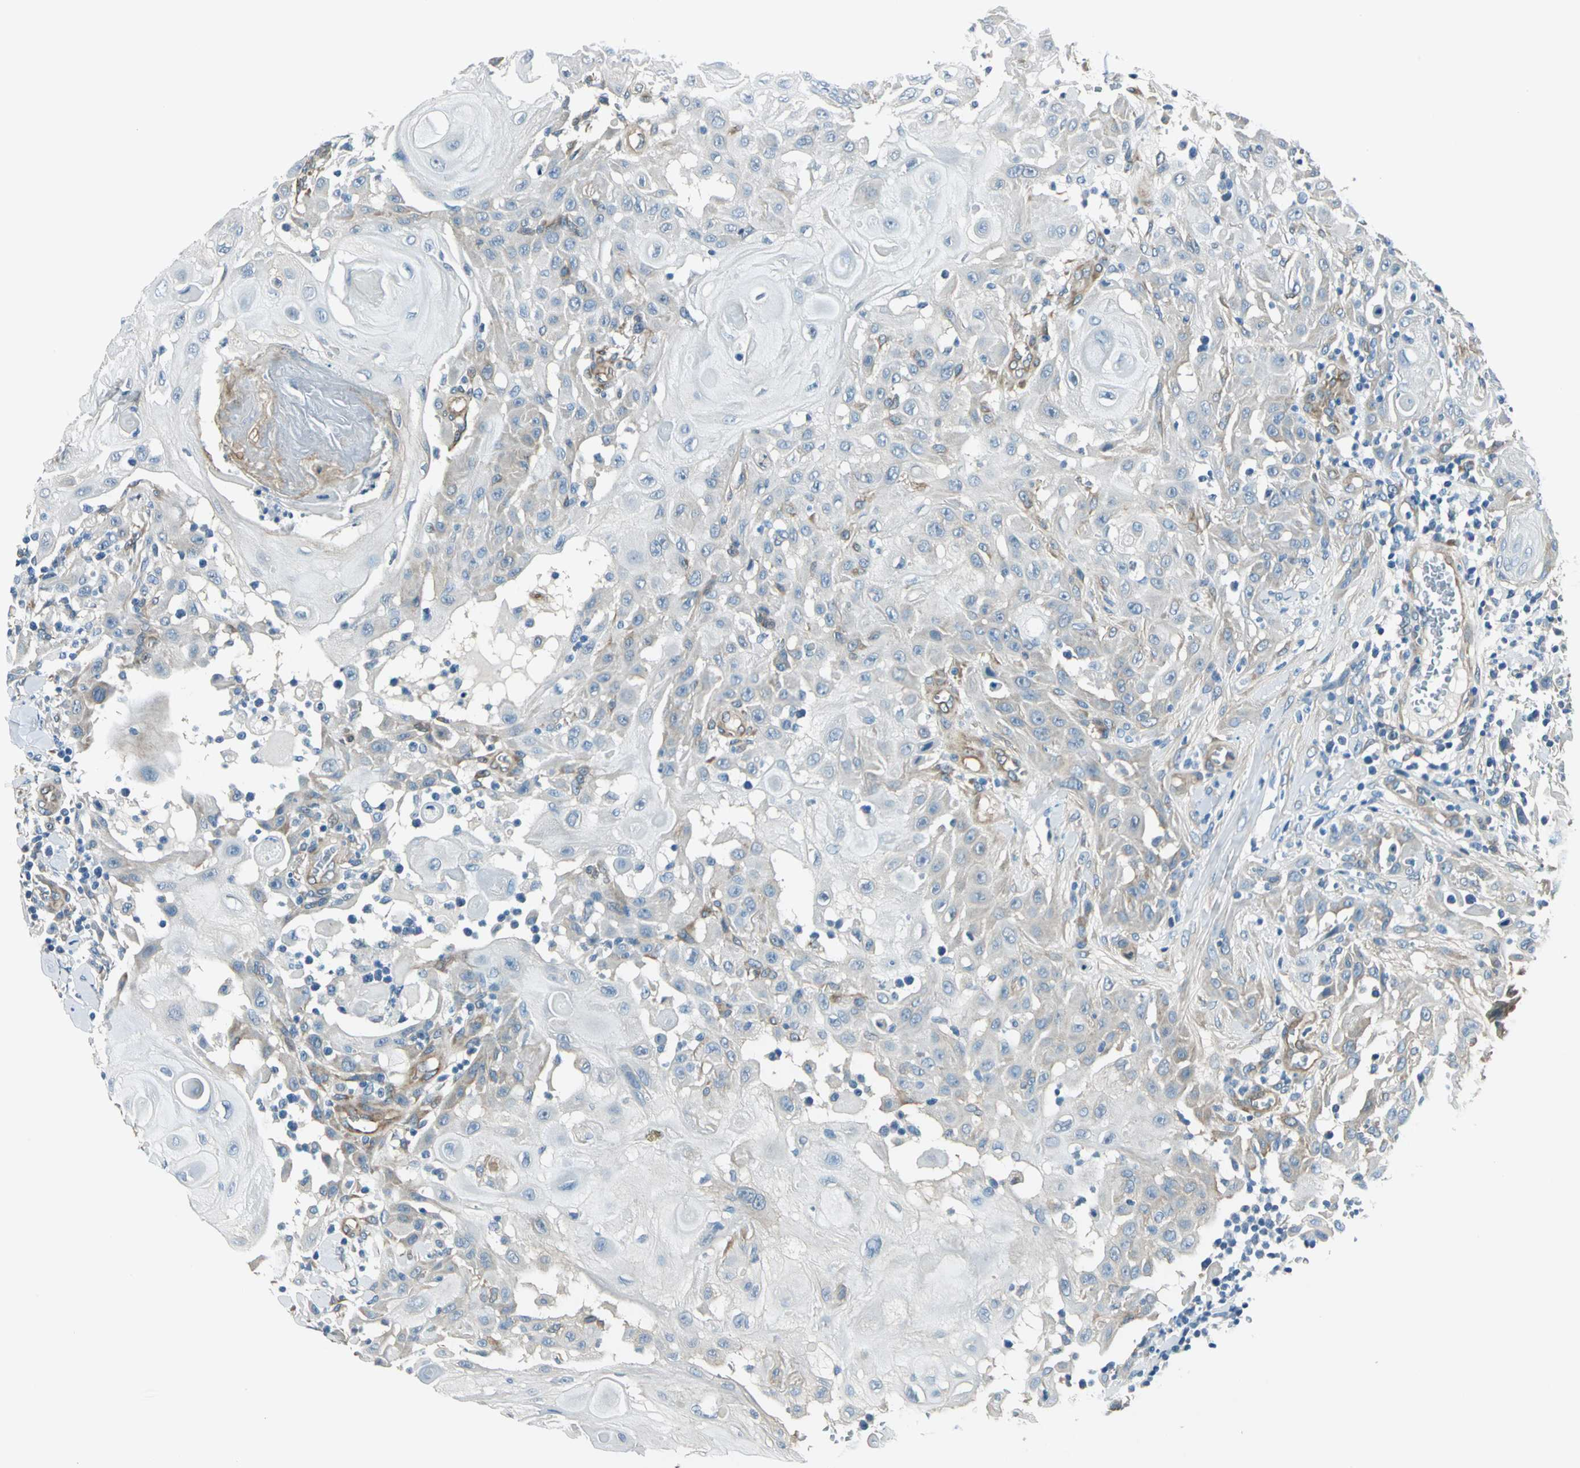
{"staining": {"intensity": "weak", "quantity": "<25%", "location": "cytoplasmic/membranous"}, "tissue": "skin cancer", "cell_type": "Tumor cells", "image_type": "cancer", "snomed": [{"axis": "morphology", "description": "Squamous cell carcinoma, NOS"}, {"axis": "topography", "description": "Skin"}], "caption": "DAB immunohistochemical staining of squamous cell carcinoma (skin) reveals no significant positivity in tumor cells. The staining was performed using DAB (3,3'-diaminobenzidine) to visualize the protein expression in brown, while the nuclei were stained in blue with hematoxylin (Magnification: 20x).", "gene": "CDC42EP1", "patient": {"sex": "male", "age": 24}}